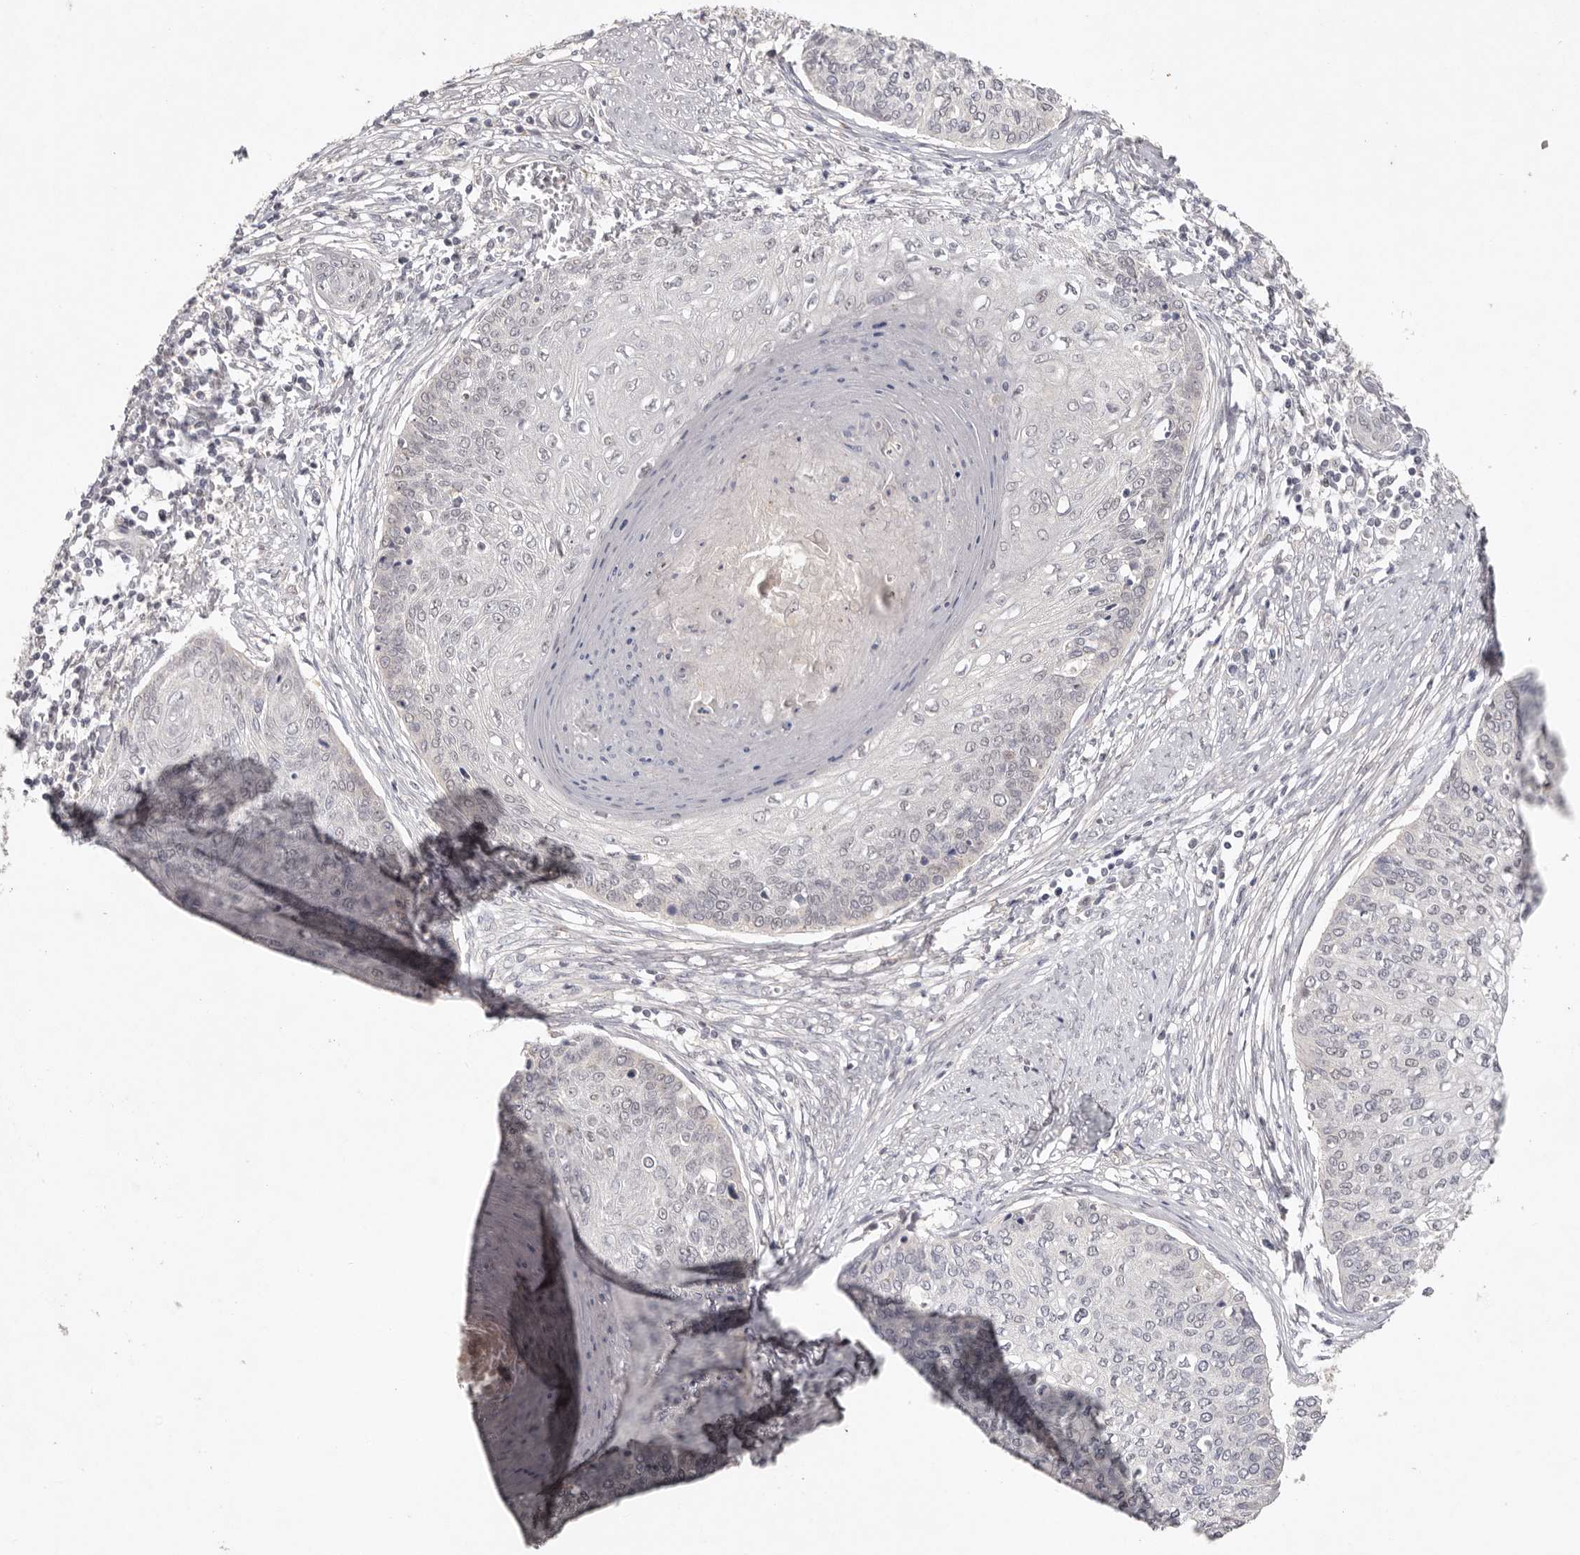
{"staining": {"intensity": "negative", "quantity": "none", "location": "none"}, "tissue": "cervical cancer", "cell_type": "Tumor cells", "image_type": "cancer", "snomed": [{"axis": "morphology", "description": "Squamous cell carcinoma, NOS"}, {"axis": "topography", "description": "Cervix"}], "caption": "This is a micrograph of IHC staining of cervical cancer (squamous cell carcinoma), which shows no positivity in tumor cells.", "gene": "TADA1", "patient": {"sex": "female", "age": 37}}